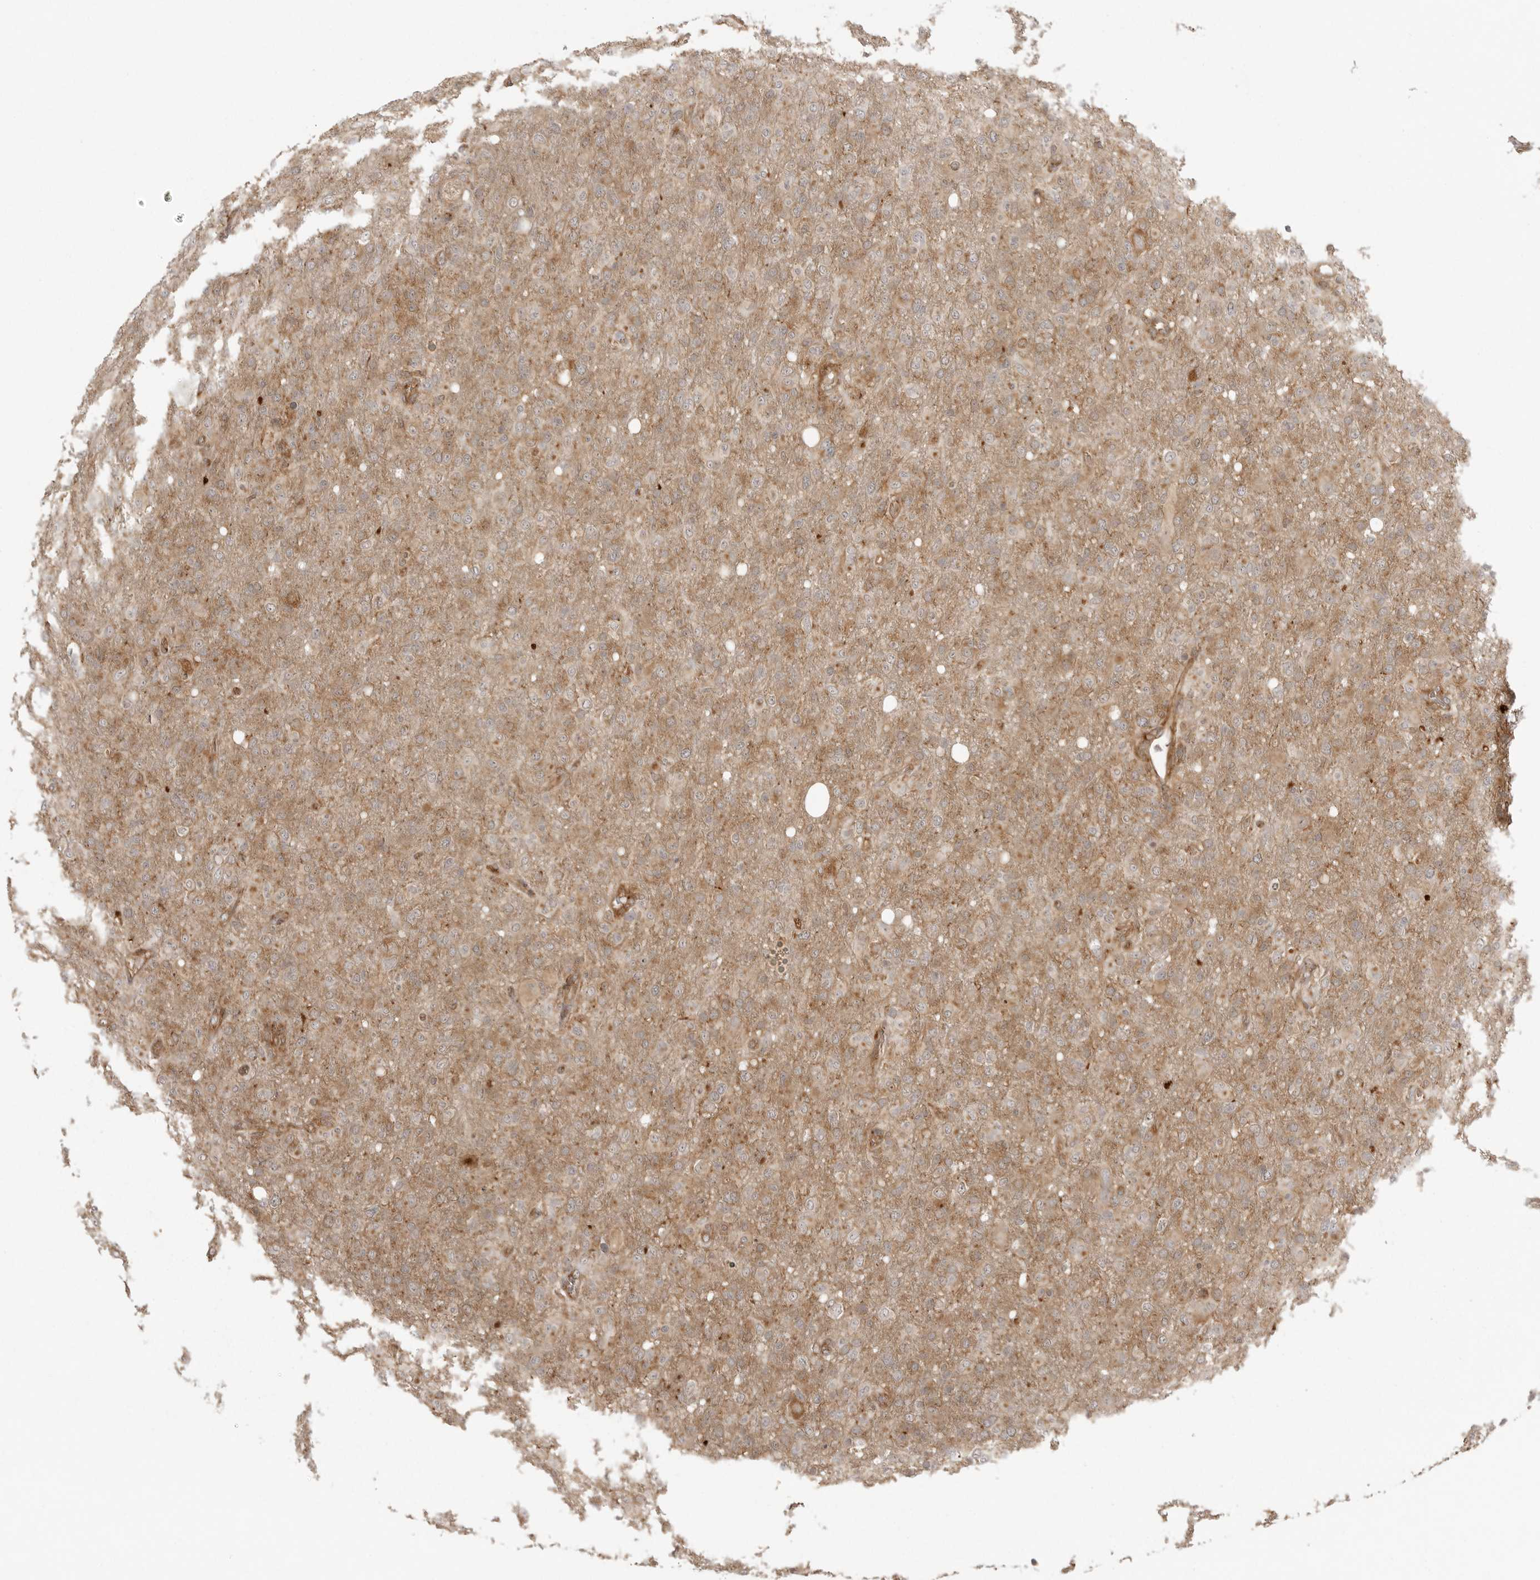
{"staining": {"intensity": "moderate", "quantity": ">75%", "location": "cytoplasmic/membranous"}, "tissue": "glioma", "cell_type": "Tumor cells", "image_type": "cancer", "snomed": [{"axis": "morphology", "description": "Glioma, malignant, High grade"}, {"axis": "topography", "description": "Brain"}], "caption": "IHC (DAB) staining of glioma reveals moderate cytoplasmic/membranous protein positivity in about >75% of tumor cells.", "gene": "FAT3", "patient": {"sex": "female", "age": 57}}